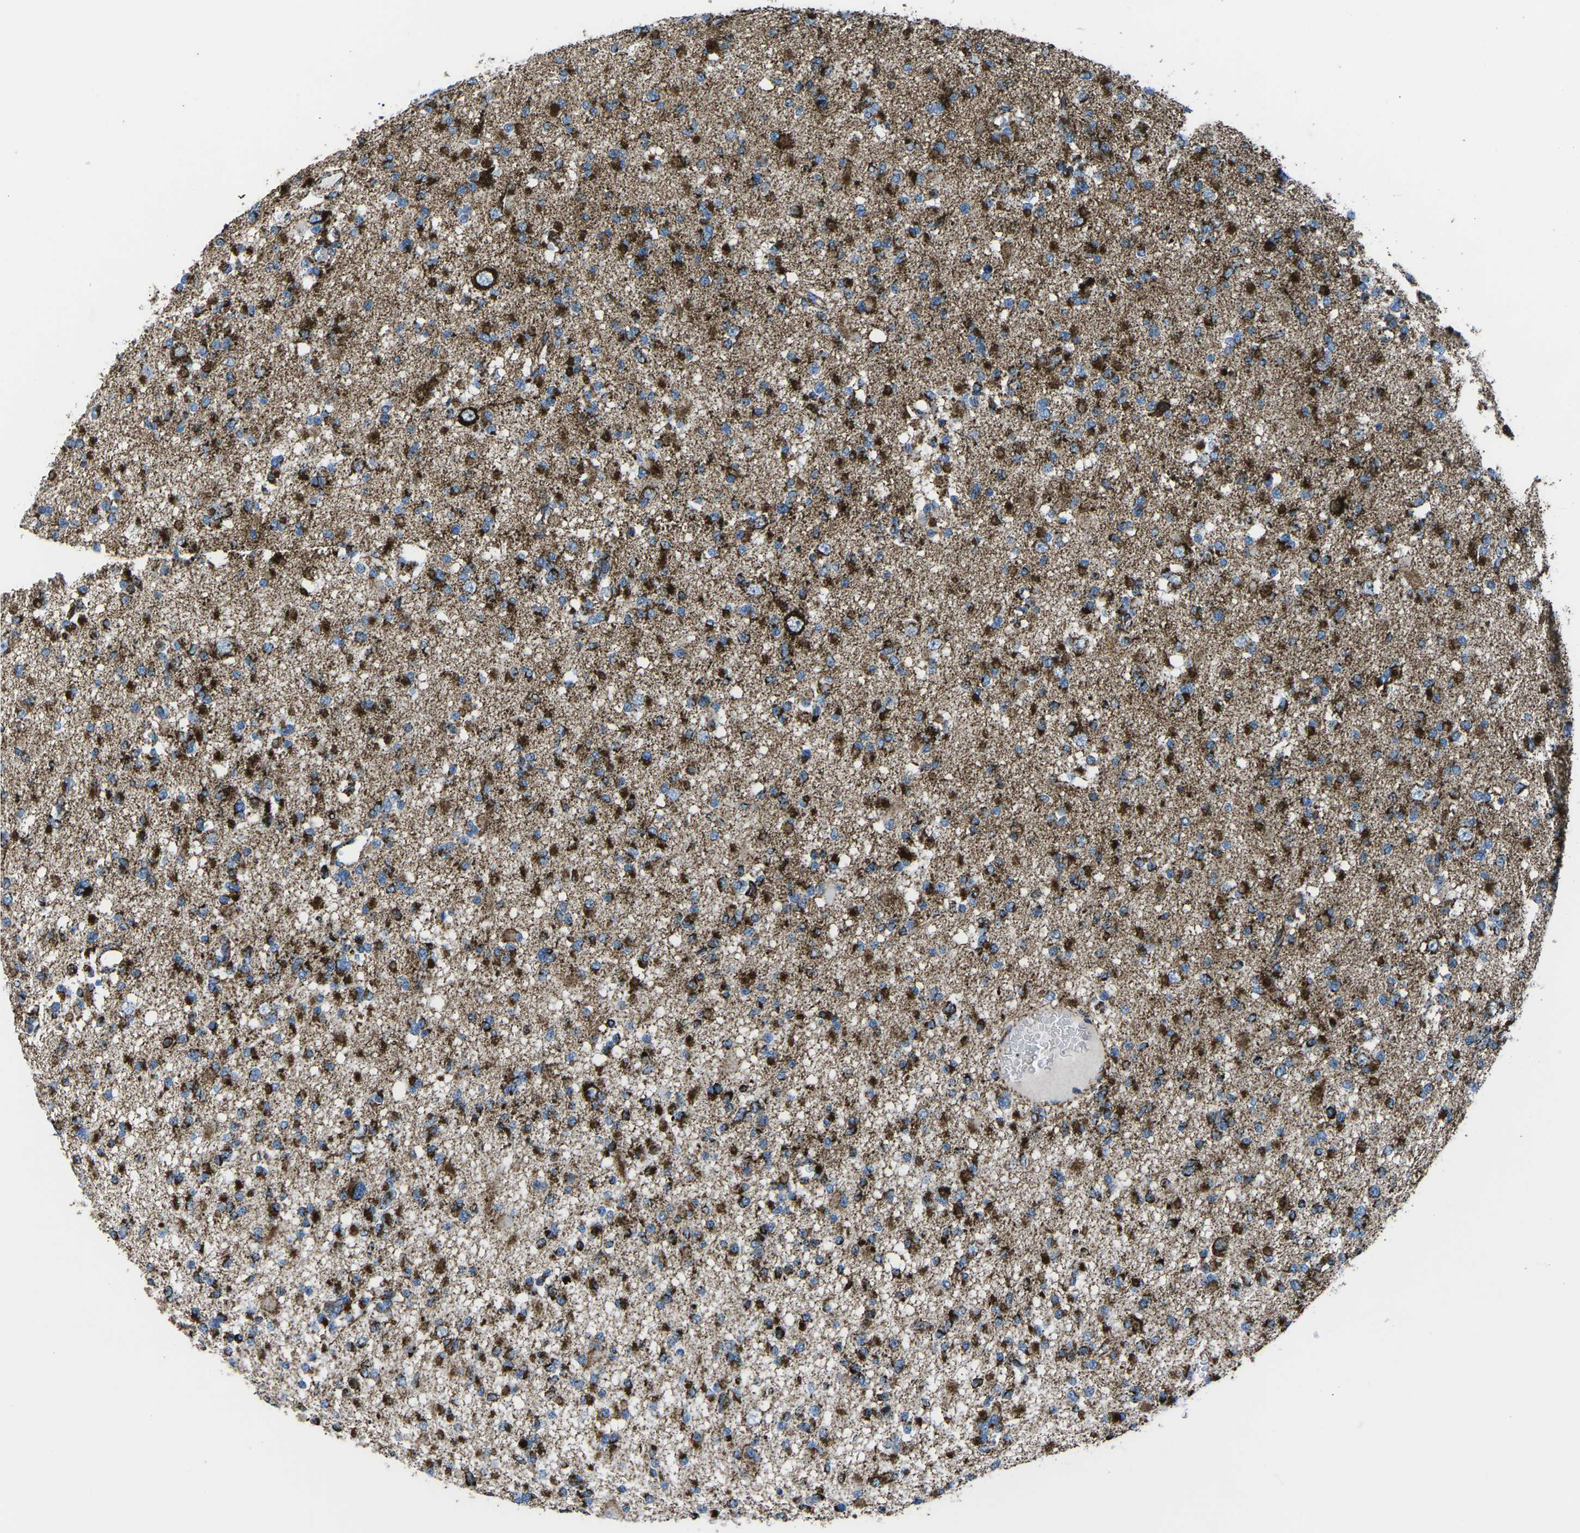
{"staining": {"intensity": "strong", "quantity": ">75%", "location": "cytoplasmic/membranous"}, "tissue": "glioma", "cell_type": "Tumor cells", "image_type": "cancer", "snomed": [{"axis": "morphology", "description": "Glioma, malignant, Low grade"}, {"axis": "topography", "description": "Brain"}], "caption": "Glioma tissue shows strong cytoplasmic/membranous expression in about >75% of tumor cells", "gene": "MT-CO2", "patient": {"sex": "female", "age": 22}}